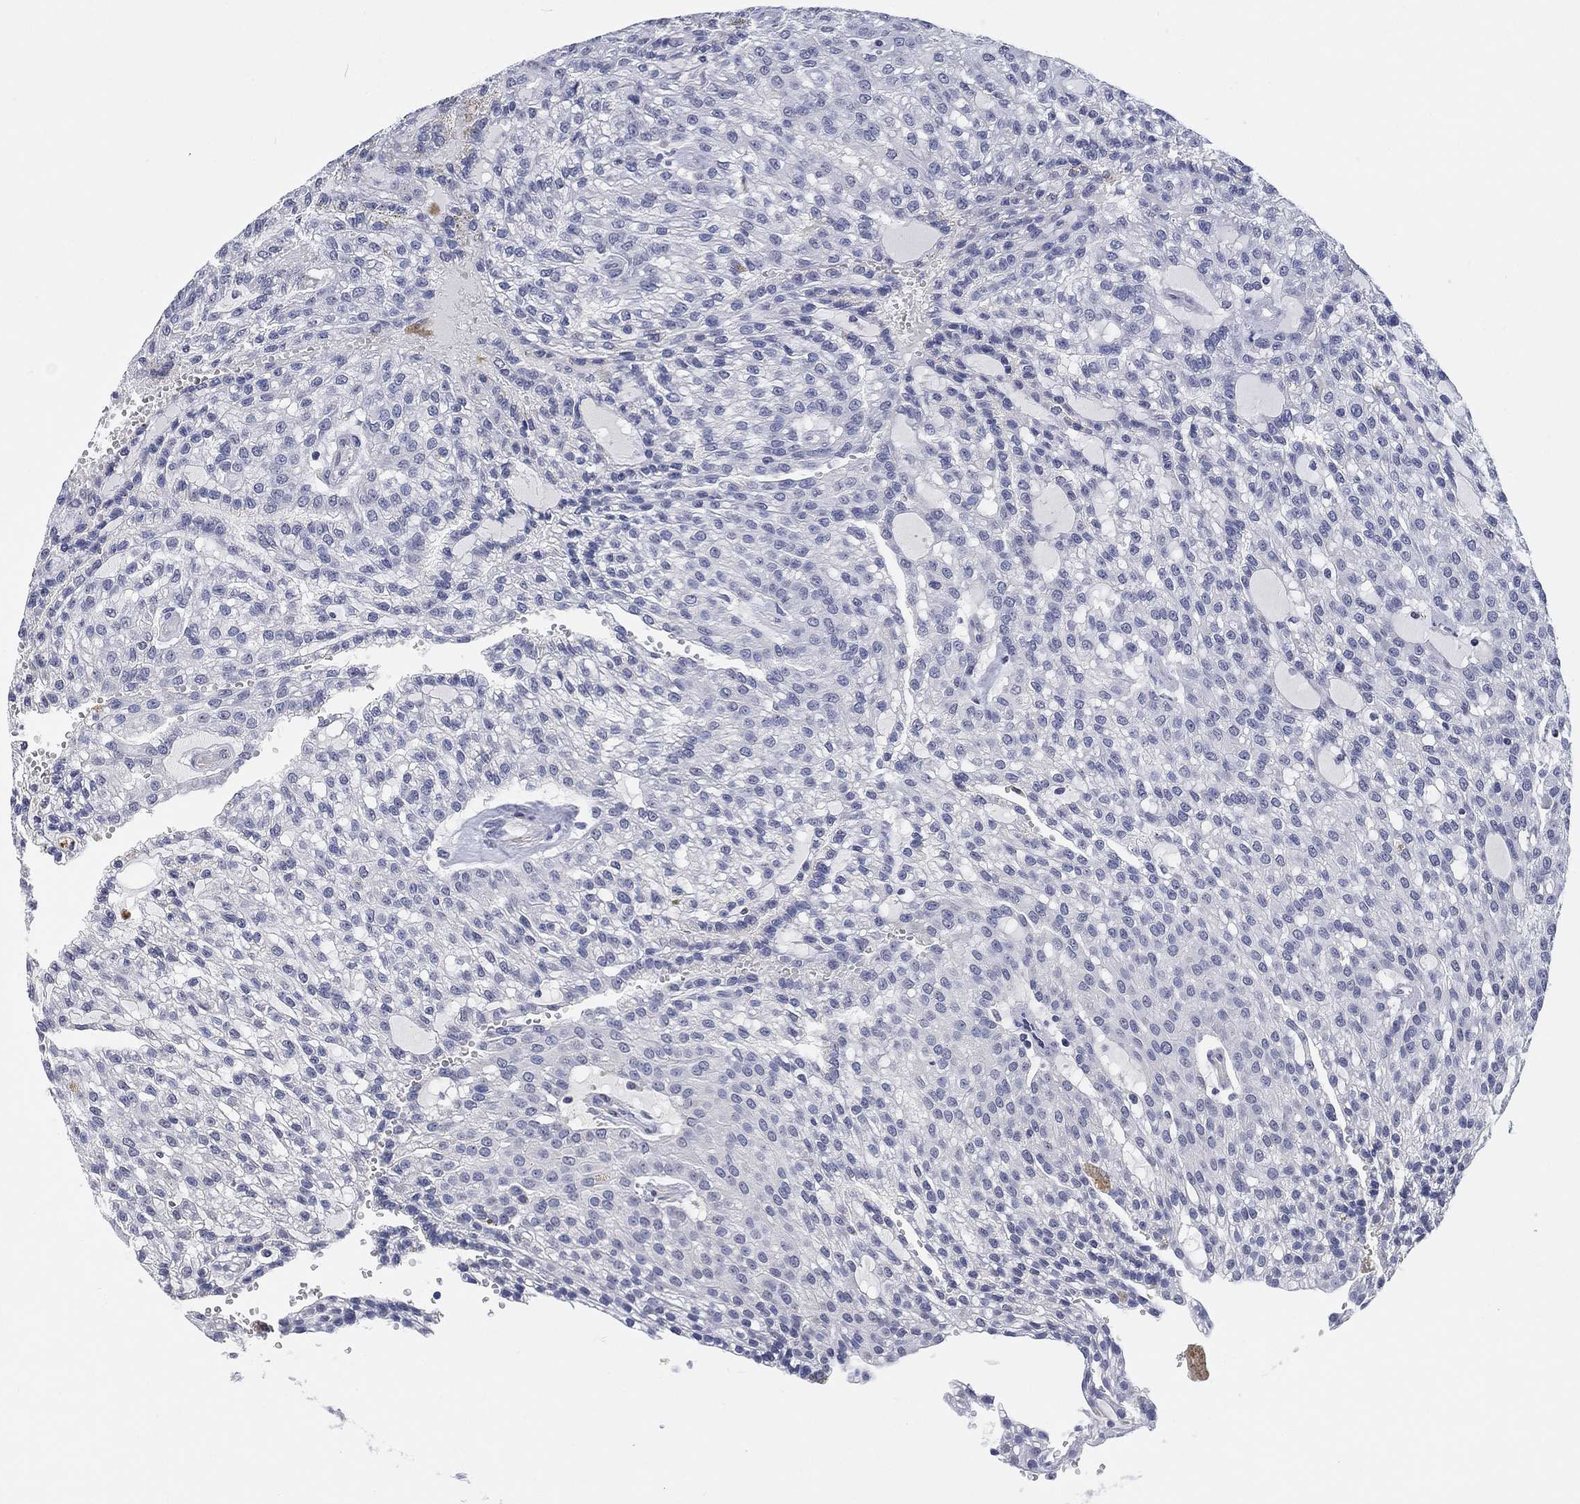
{"staining": {"intensity": "negative", "quantity": "none", "location": "none"}, "tissue": "renal cancer", "cell_type": "Tumor cells", "image_type": "cancer", "snomed": [{"axis": "morphology", "description": "Adenocarcinoma, NOS"}, {"axis": "topography", "description": "Kidney"}], "caption": "High power microscopy histopathology image of an immunohistochemistry (IHC) micrograph of renal adenocarcinoma, revealing no significant staining in tumor cells.", "gene": "OTUB2", "patient": {"sex": "male", "age": 63}}